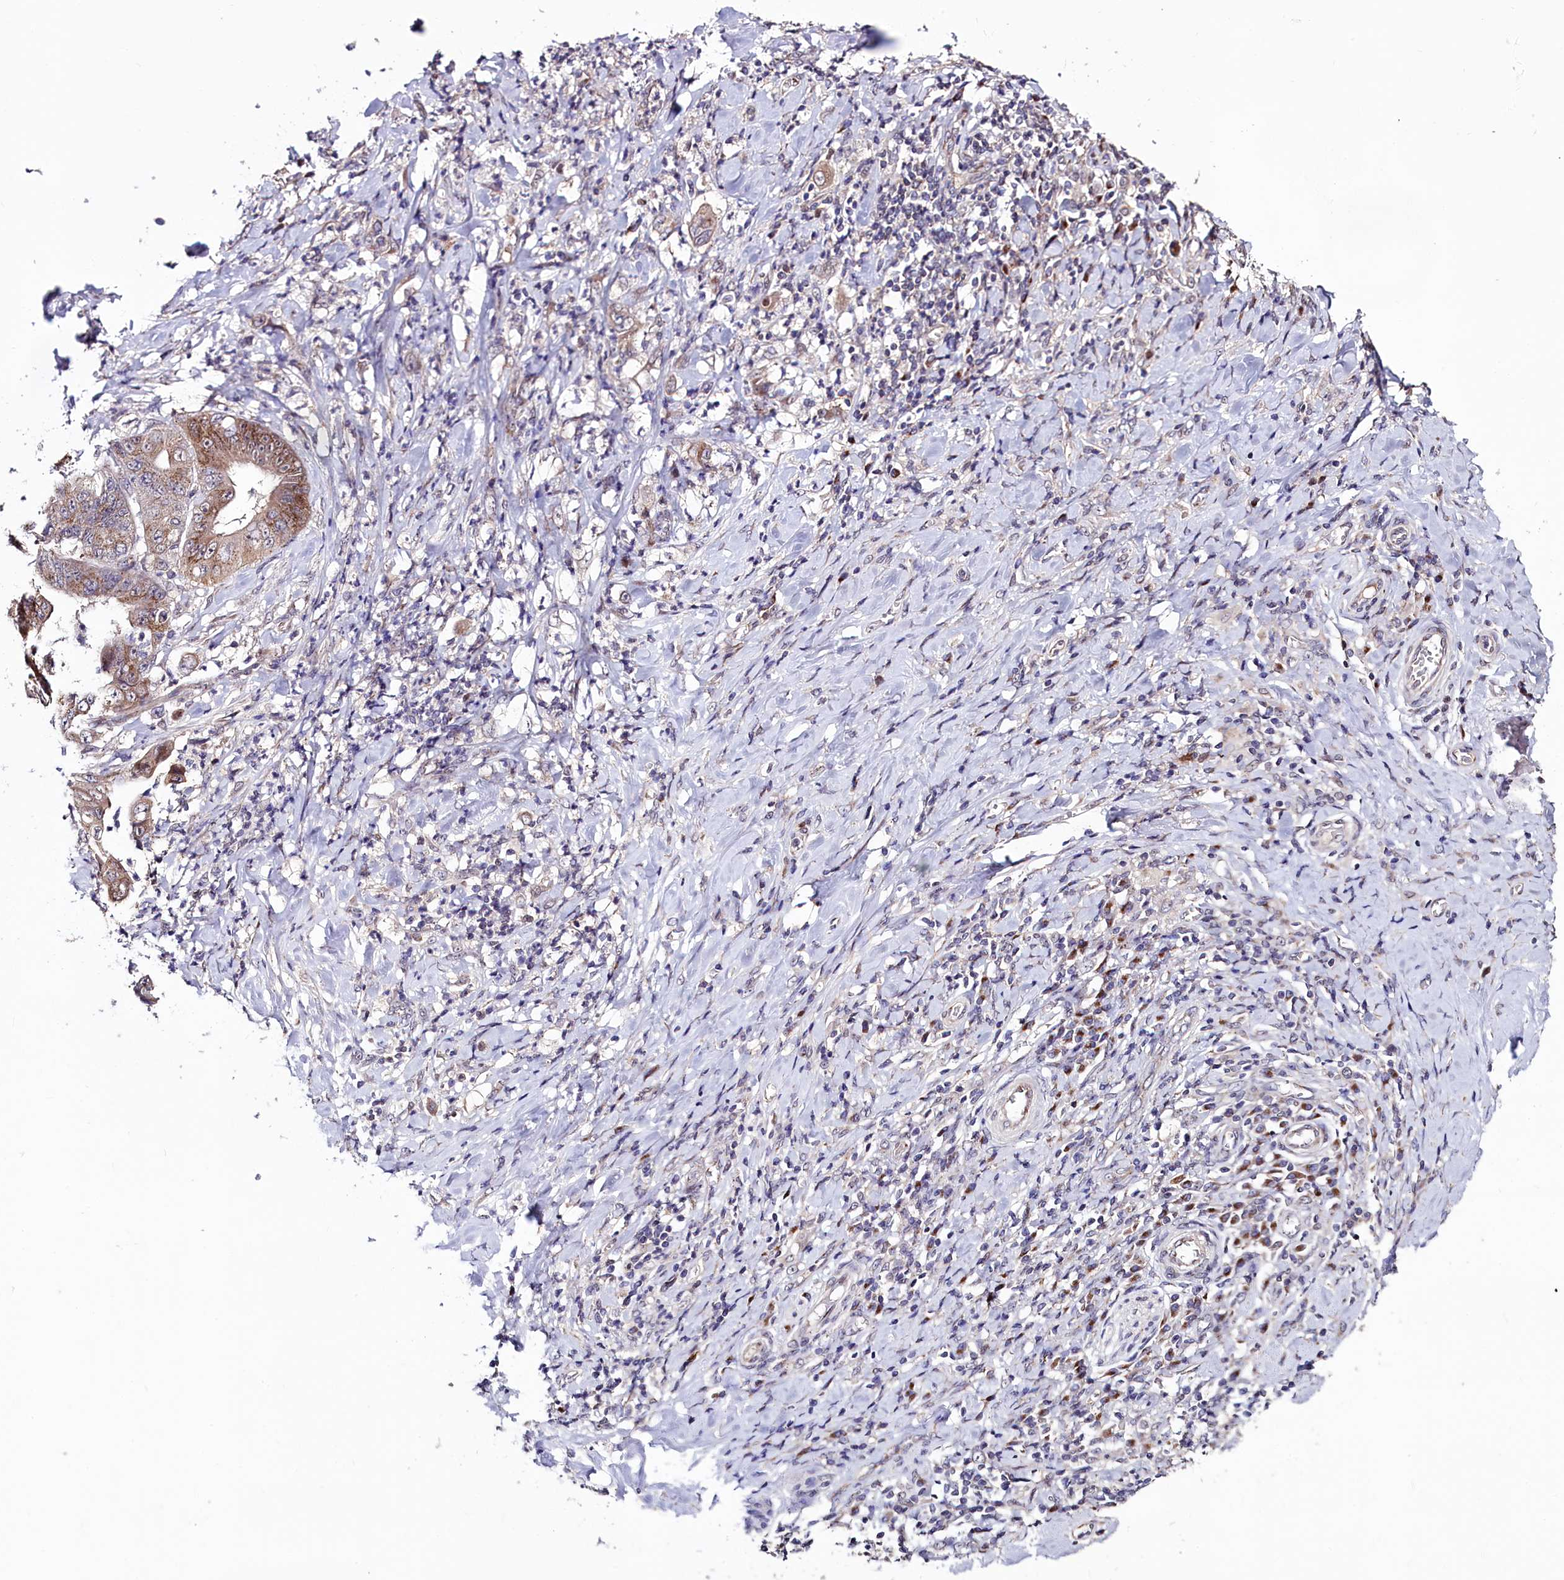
{"staining": {"intensity": "moderate", "quantity": ">75%", "location": "cytoplasmic/membranous"}, "tissue": "stomach cancer", "cell_type": "Tumor cells", "image_type": "cancer", "snomed": [{"axis": "morphology", "description": "Adenocarcinoma, NOS"}, {"axis": "topography", "description": "Stomach"}], "caption": "A brown stain highlights moderate cytoplasmic/membranous staining of a protein in stomach cancer tumor cells.", "gene": "SEC24C", "patient": {"sex": "female", "age": 73}}